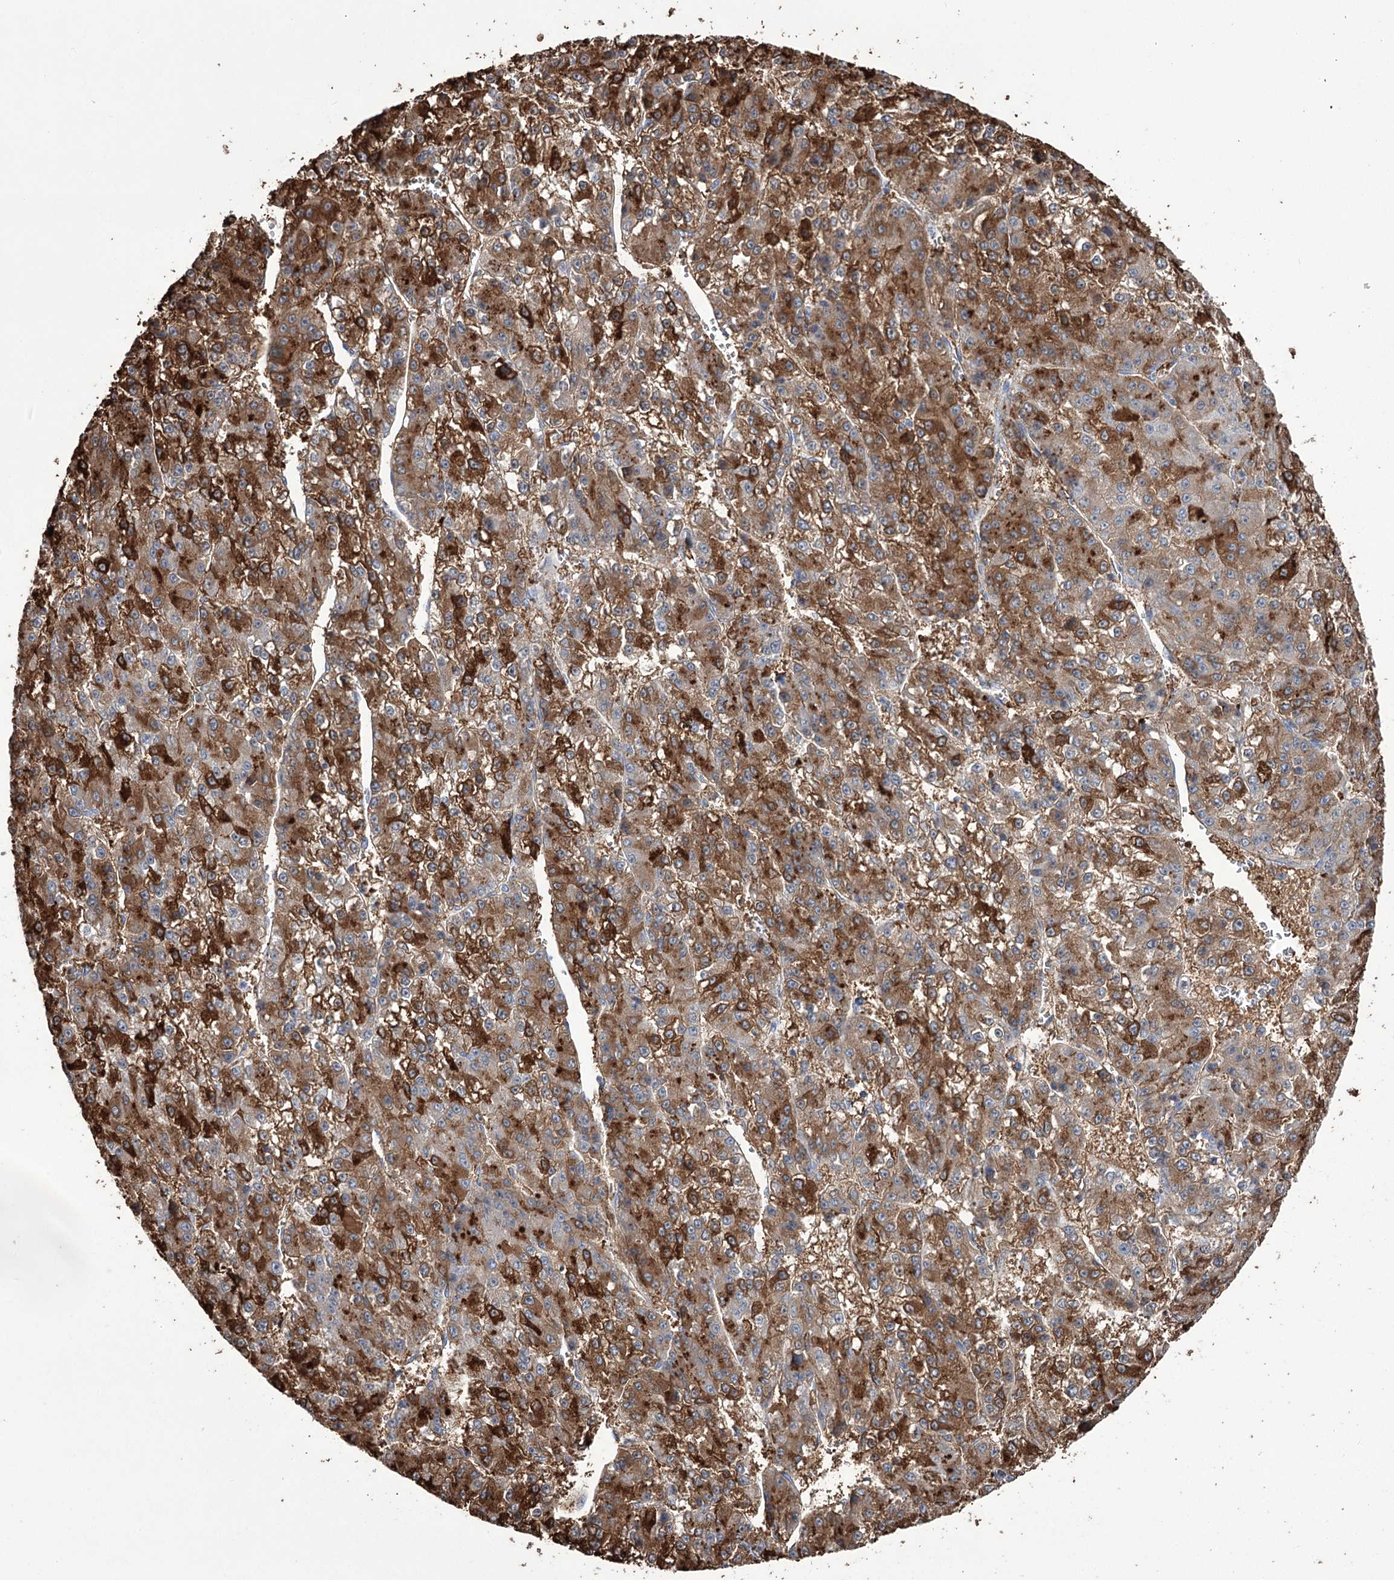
{"staining": {"intensity": "strong", "quantity": ">75%", "location": "cytoplasmic/membranous"}, "tissue": "liver cancer", "cell_type": "Tumor cells", "image_type": "cancer", "snomed": [{"axis": "morphology", "description": "Carcinoma, Hepatocellular, NOS"}, {"axis": "topography", "description": "Liver"}], "caption": "Approximately >75% of tumor cells in liver hepatocellular carcinoma demonstrate strong cytoplasmic/membranous protein staining as visualized by brown immunohistochemical staining.", "gene": "ZNF622", "patient": {"sex": "female", "age": 73}}